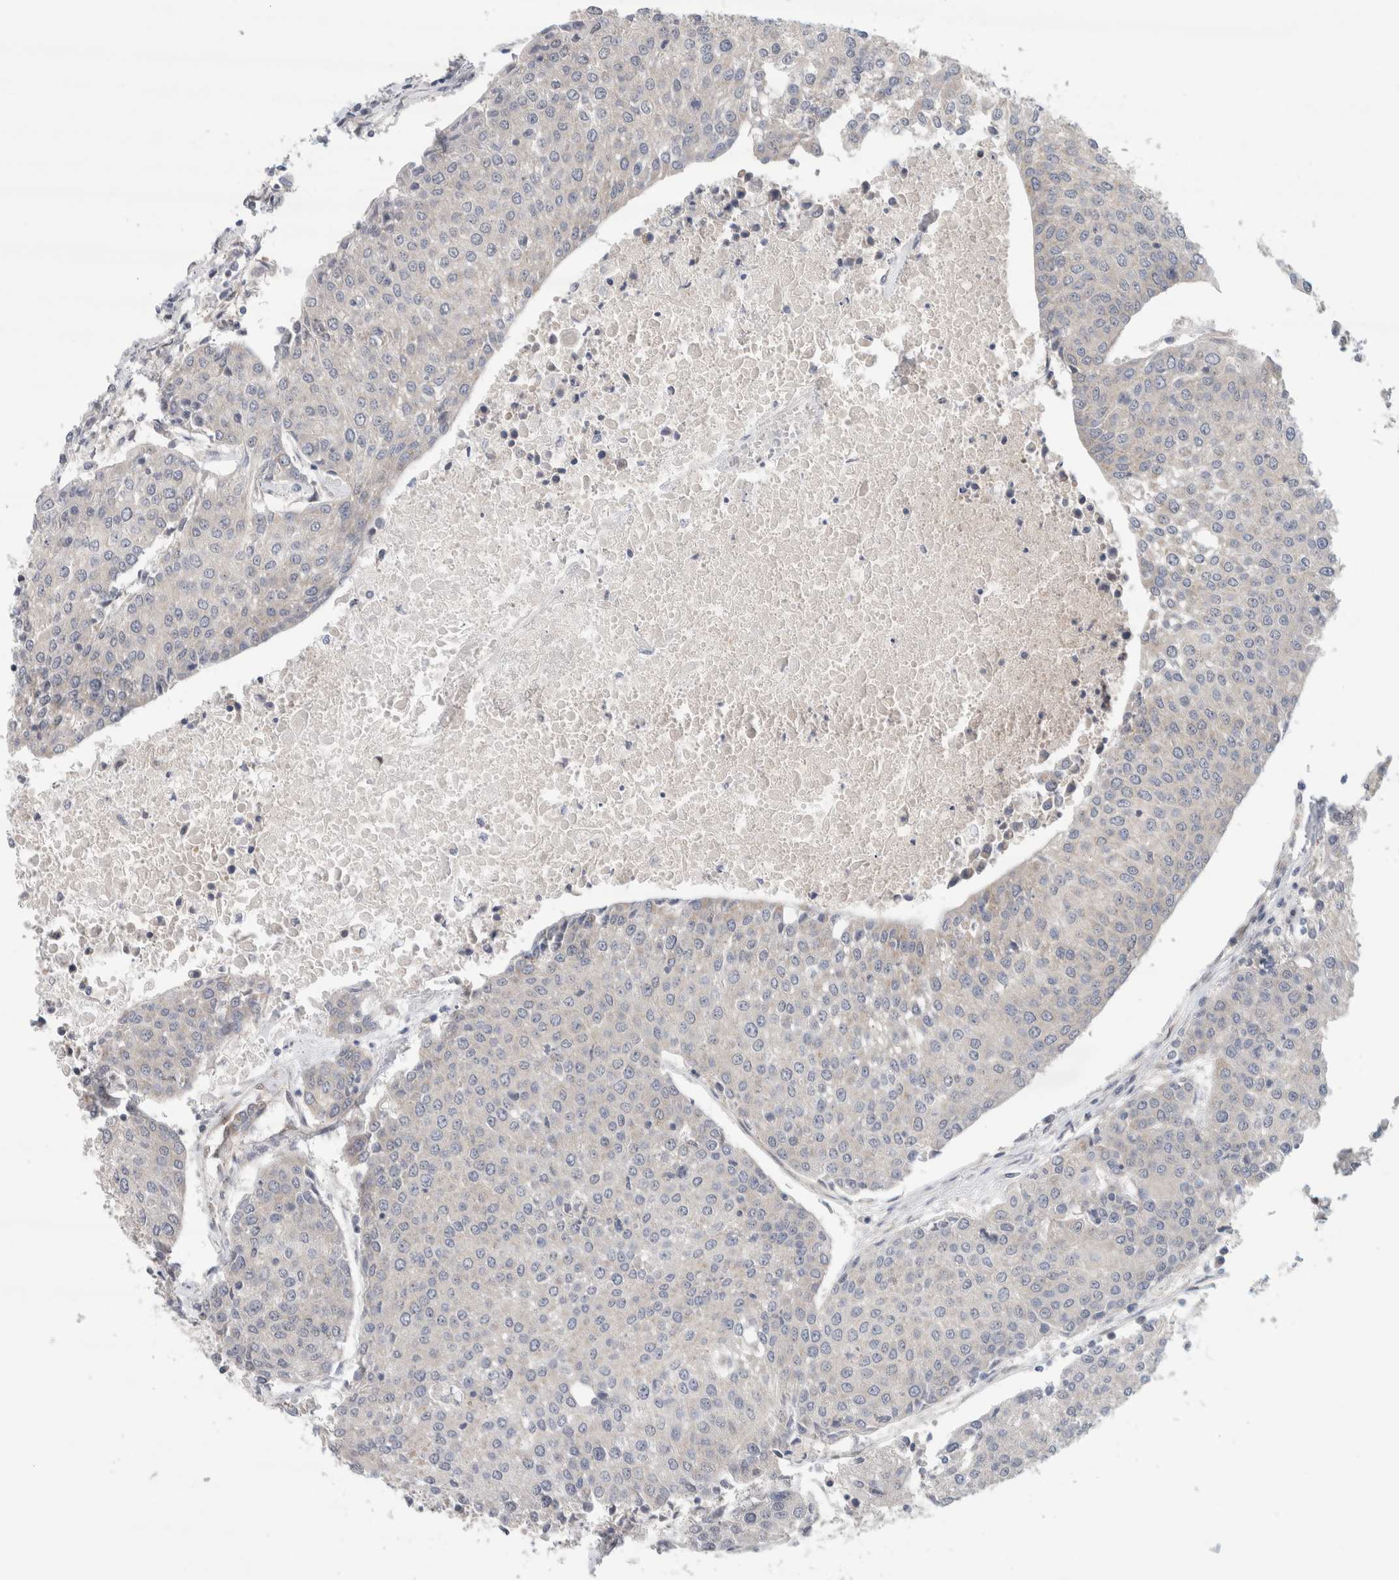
{"staining": {"intensity": "negative", "quantity": "none", "location": "none"}, "tissue": "urothelial cancer", "cell_type": "Tumor cells", "image_type": "cancer", "snomed": [{"axis": "morphology", "description": "Urothelial carcinoma, High grade"}, {"axis": "topography", "description": "Urinary bladder"}], "caption": "This is a histopathology image of immunohistochemistry staining of urothelial carcinoma (high-grade), which shows no expression in tumor cells.", "gene": "EIF4G3", "patient": {"sex": "female", "age": 85}}